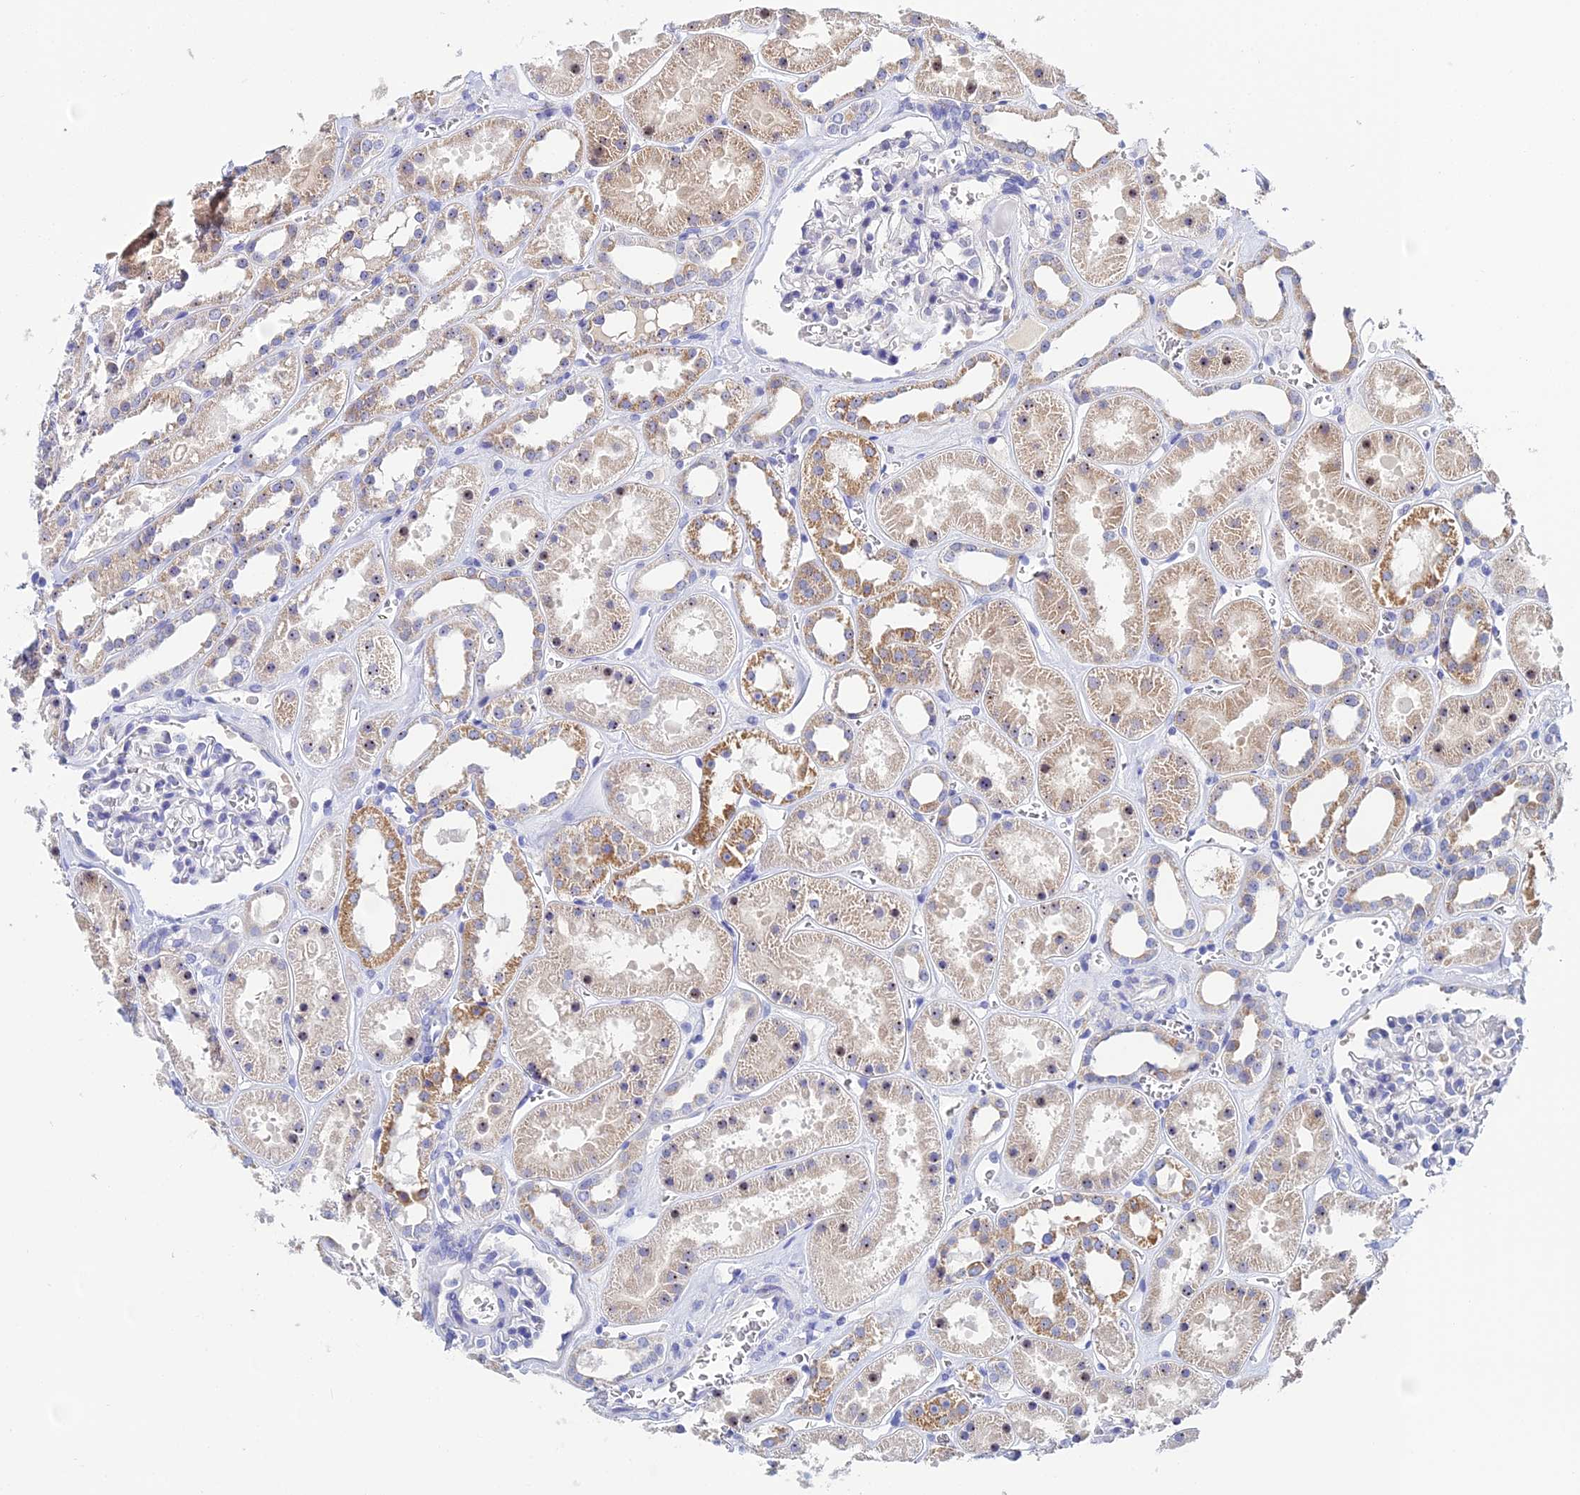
{"staining": {"intensity": "negative", "quantity": "none", "location": "none"}, "tissue": "kidney", "cell_type": "Cells in glomeruli", "image_type": "normal", "snomed": [{"axis": "morphology", "description": "Normal tissue, NOS"}, {"axis": "topography", "description": "Kidney"}], "caption": "Protein analysis of benign kidney shows no significant staining in cells in glomeruli. Nuclei are stained in blue.", "gene": "PLPP4", "patient": {"sex": "female", "age": 41}}